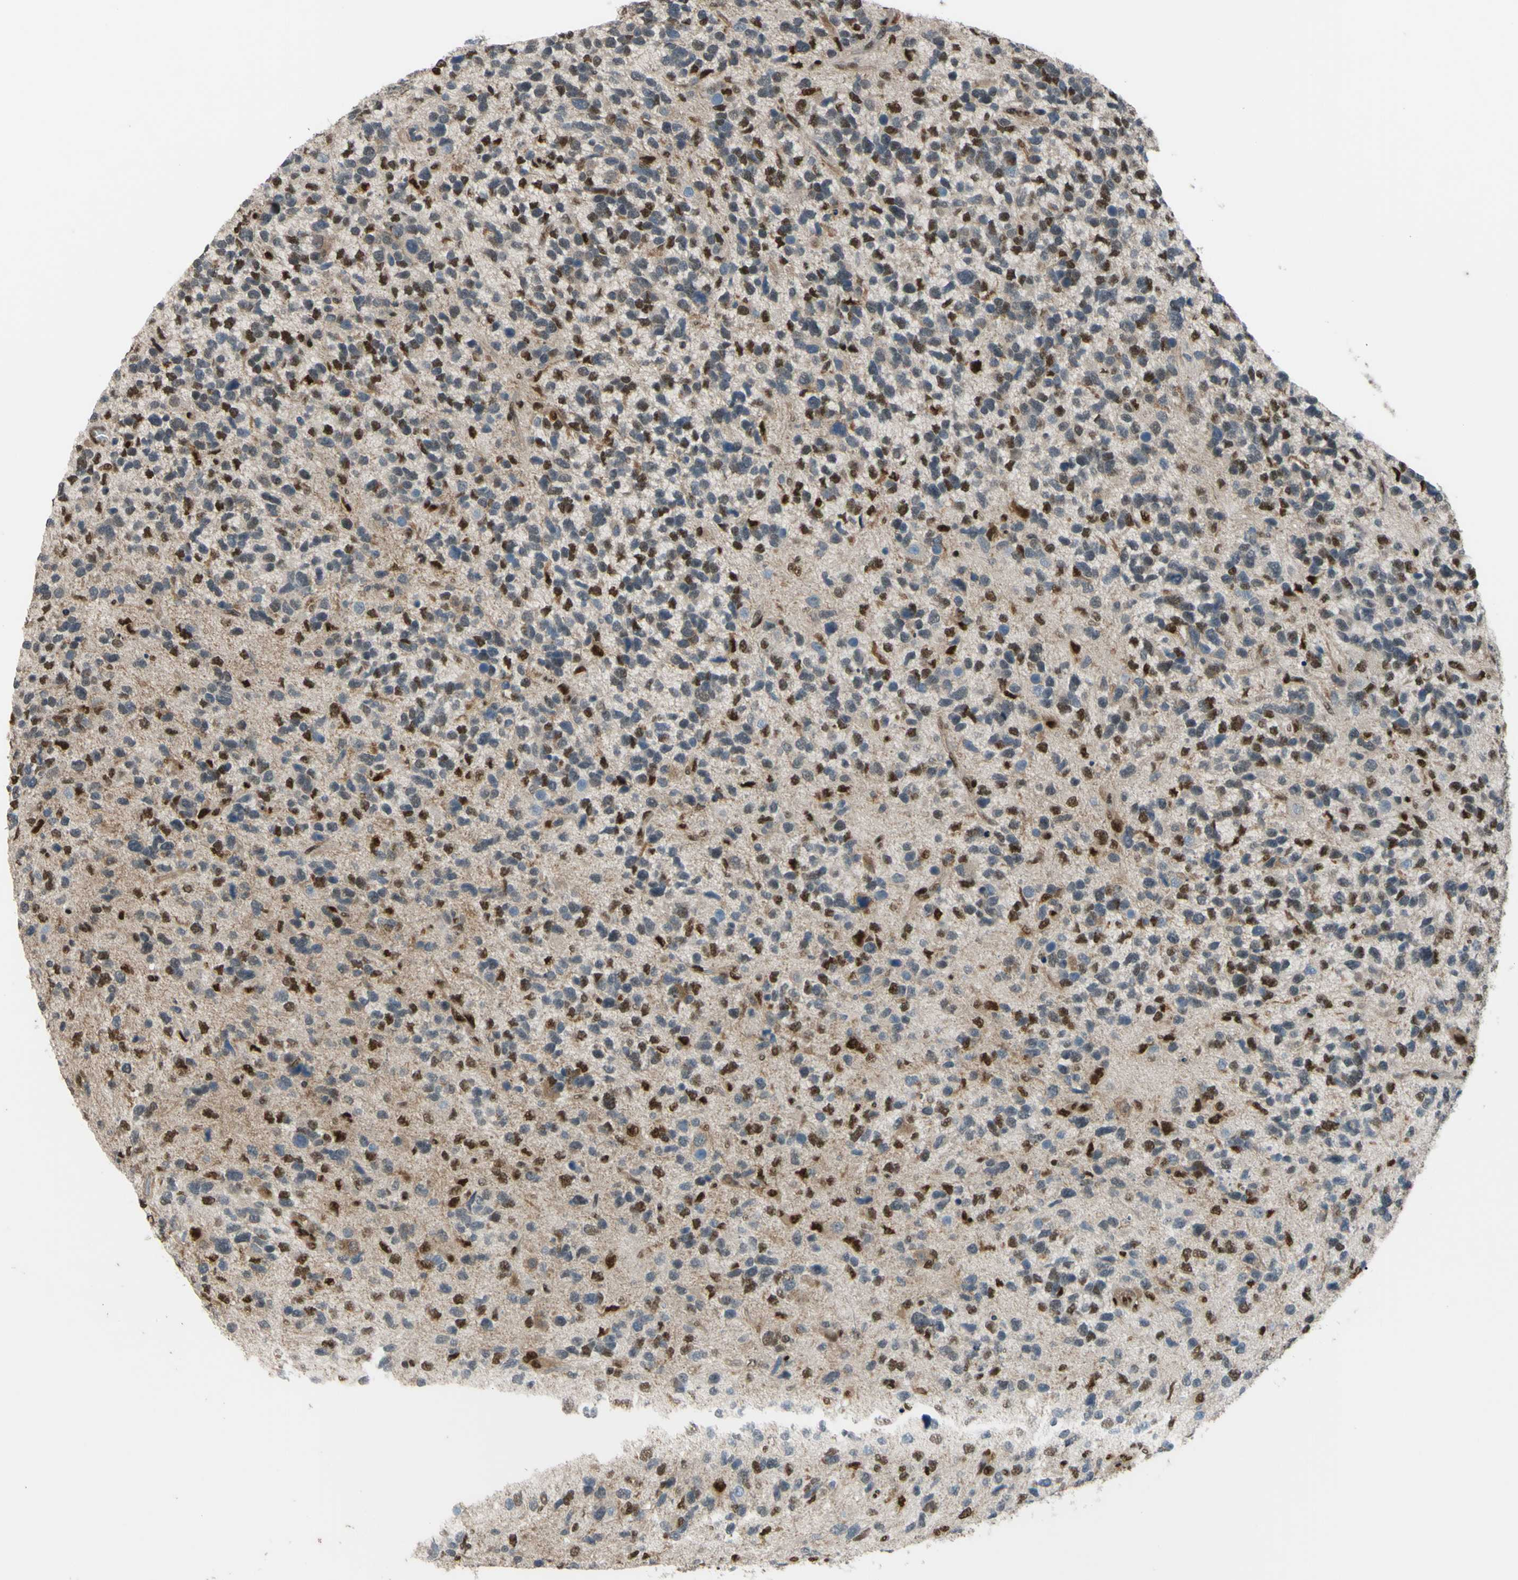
{"staining": {"intensity": "strong", "quantity": "25%-75%", "location": "nuclear"}, "tissue": "glioma", "cell_type": "Tumor cells", "image_type": "cancer", "snomed": [{"axis": "morphology", "description": "Glioma, malignant, High grade"}, {"axis": "topography", "description": "Brain"}], "caption": "Immunohistochemistry (IHC) of human glioma reveals high levels of strong nuclear positivity in about 25%-75% of tumor cells.", "gene": "FKBP5", "patient": {"sex": "female", "age": 58}}